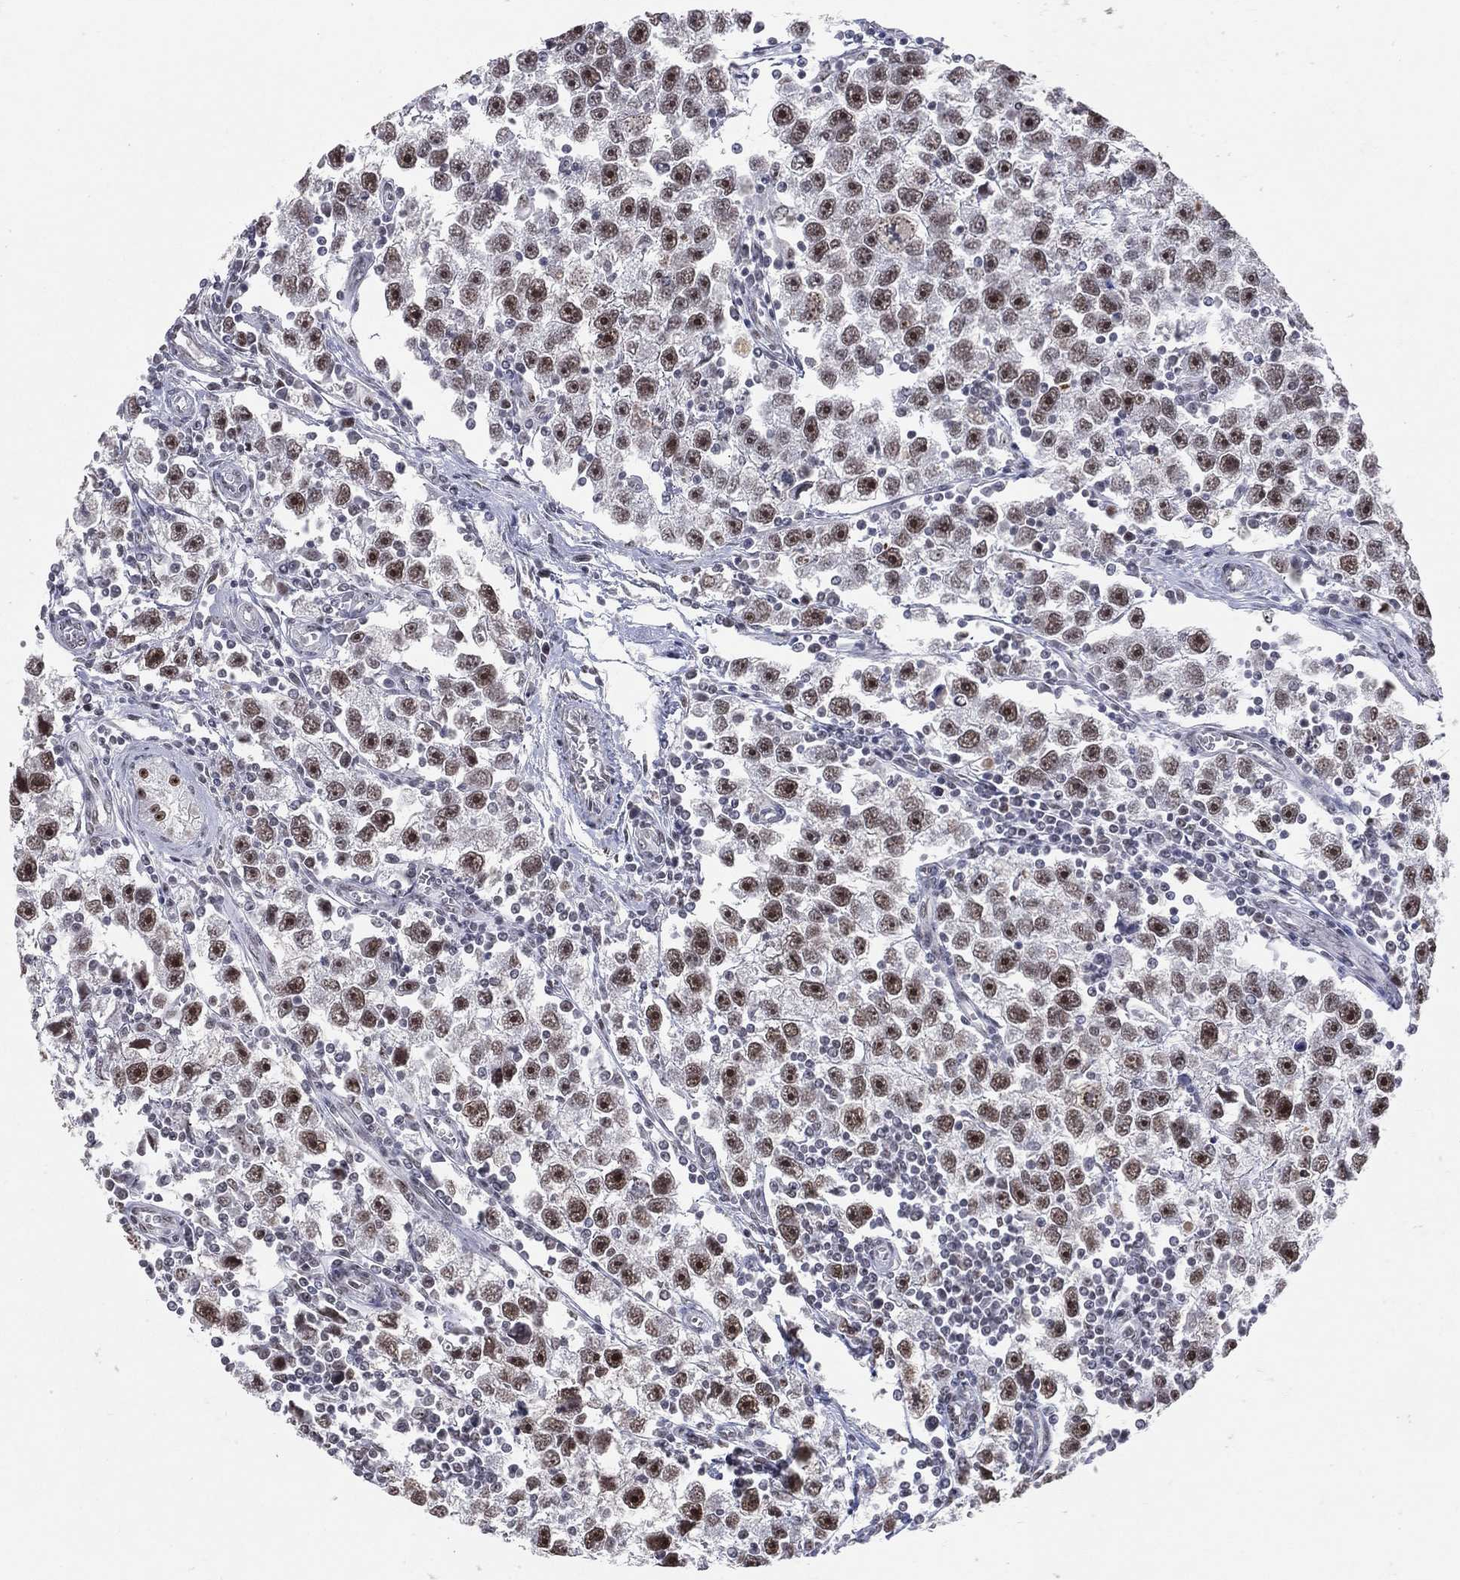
{"staining": {"intensity": "strong", "quantity": ">75%", "location": "nuclear"}, "tissue": "testis cancer", "cell_type": "Tumor cells", "image_type": "cancer", "snomed": [{"axis": "morphology", "description": "Seminoma, NOS"}, {"axis": "topography", "description": "Testis"}], "caption": "The histopathology image reveals a brown stain indicating the presence of a protein in the nuclear of tumor cells in testis cancer (seminoma). (brown staining indicates protein expression, while blue staining denotes nuclei).", "gene": "CDK7", "patient": {"sex": "male", "age": 30}}